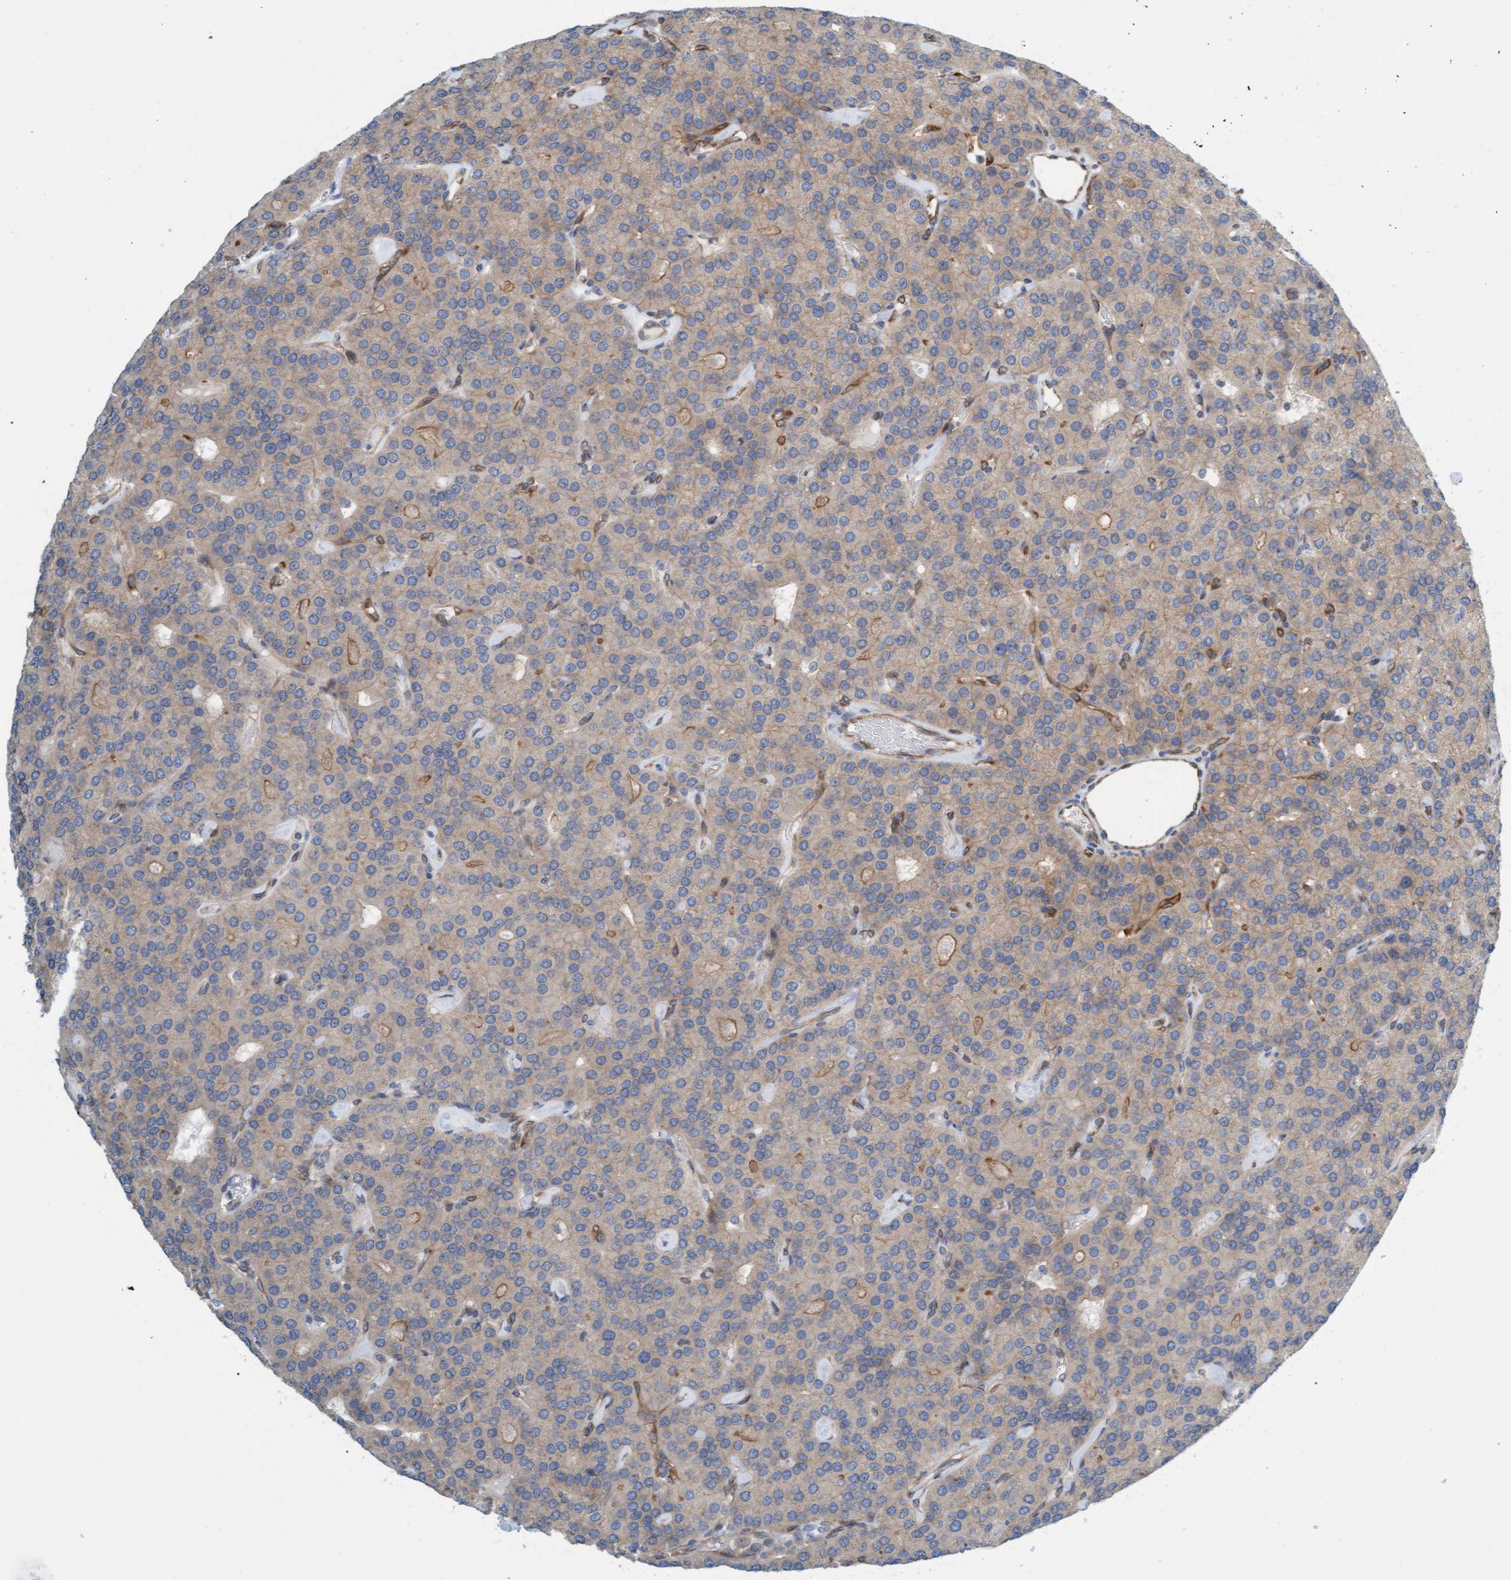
{"staining": {"intensity": "weak", "quantity": "<25%", "location": "cytoplasmic/membranous"}, "tissue": "parathyroid gland", "cell_type": "Glandular cells", "image_type": "normal", "snomed": [{"axis": "morphology", "description": "Normal tissue, NOS"}, {"axis": "morphology", "description": "Adenoma, NOS"}, {"axis": "topography", "description": "Parathyroid gland"}], "caption": "There is no significant expression in glandular cells of parathyroid gland. Nuclei are stained in blue.", "gene": "PRKD2", "patient": {"sex": "female", "age": 86}}